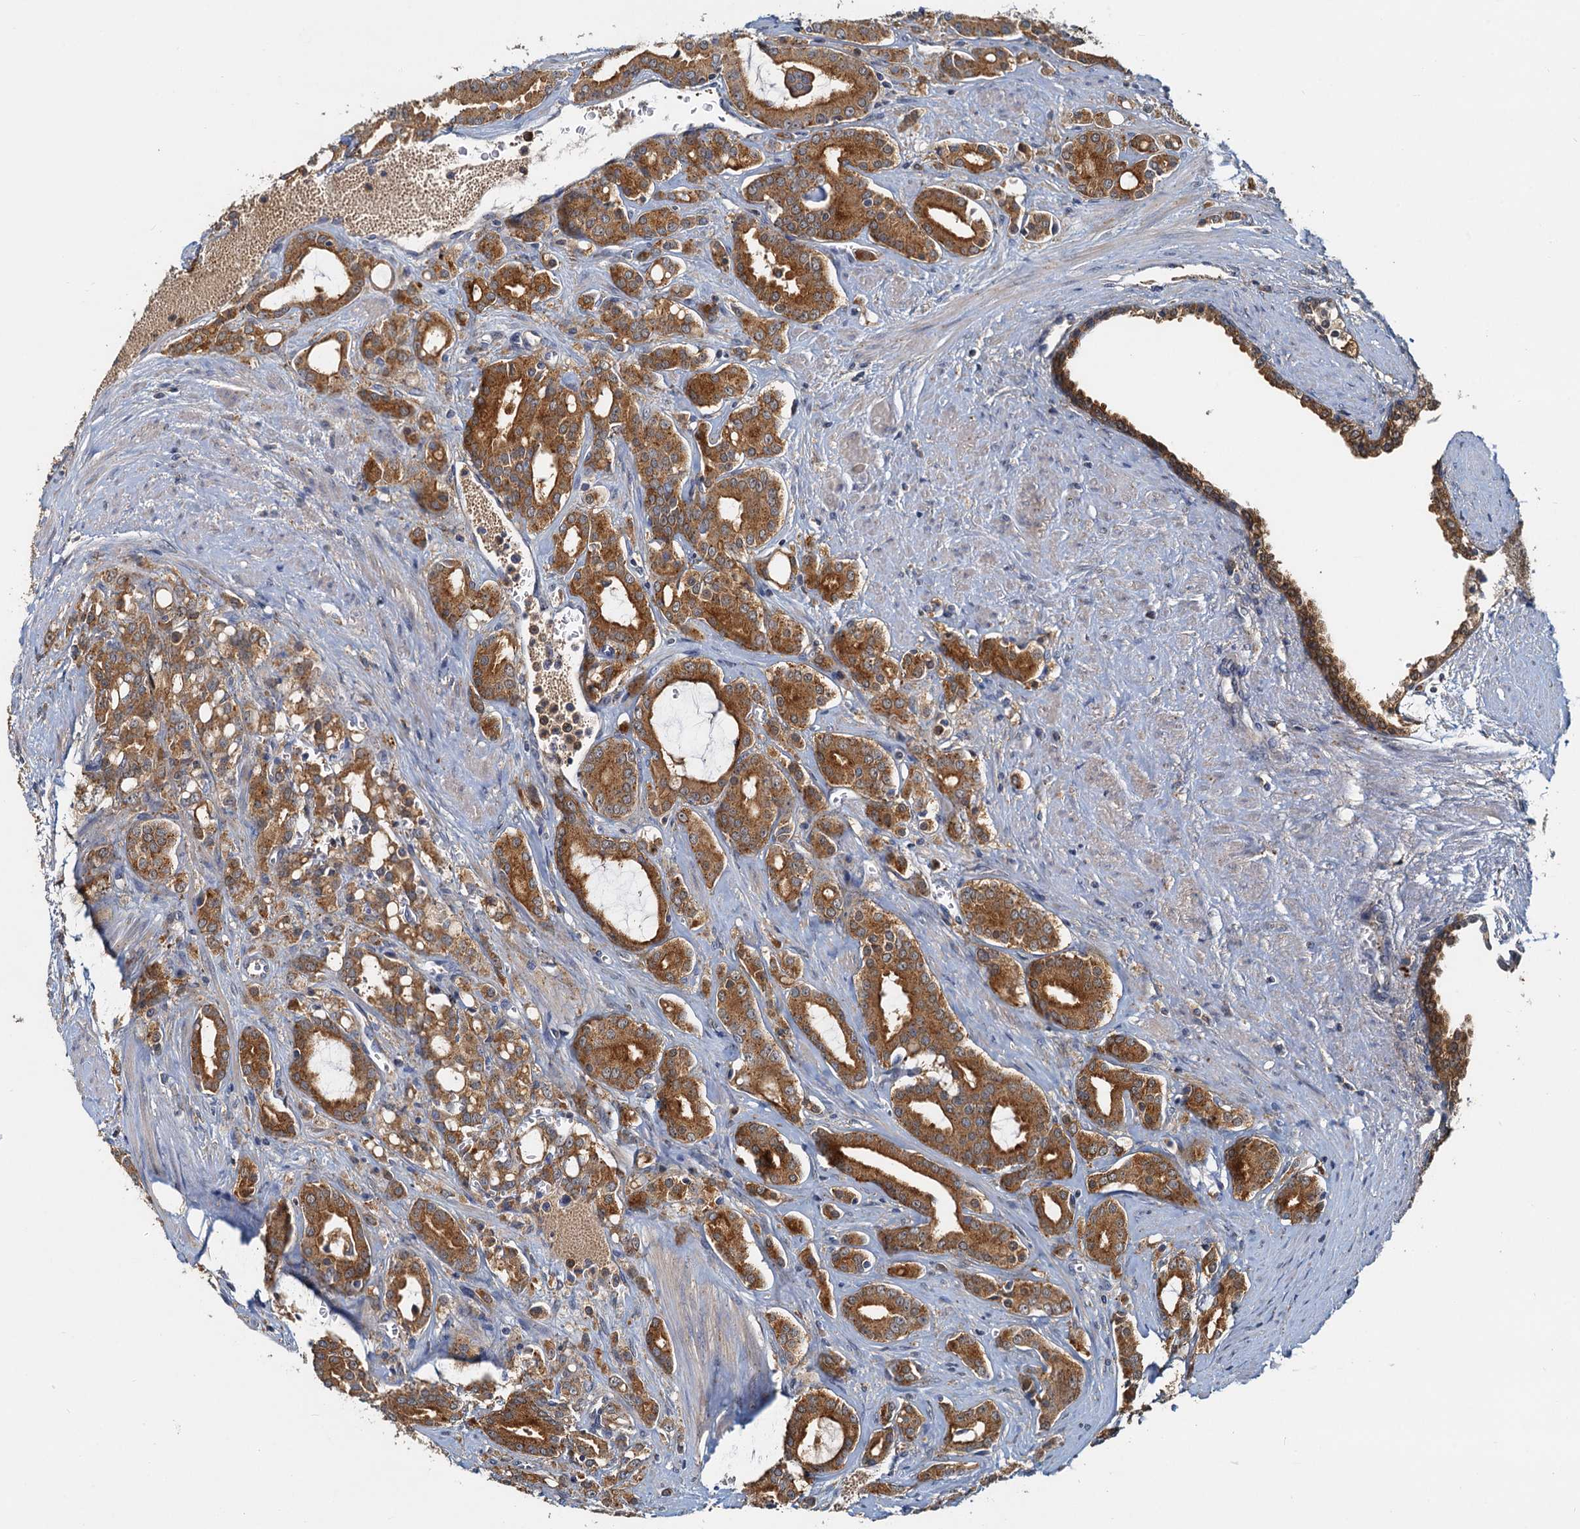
{"staining": {"intensity": "strong", "quantity": ">75%", "location": "cytoplasmic/membranous"}, "tissue": "prostate cancer", "cell_type": "Tumor cells", "image_type": "cancer", "snomed": [{"axis": "morphology", "description": "Adenocarcinoma, High grade"}, {"axis": "topography", "description": "Prostate"}], "caption": "This histopathology image displays IHC staining of human adenocarcinoma (high-grade) (prostate), with high strong cytoplasmic/membranous positivity in approximately >75% of tumor cells.", "gene": "TOLLIP", "patient": {"sex": "male", "age": 72}}